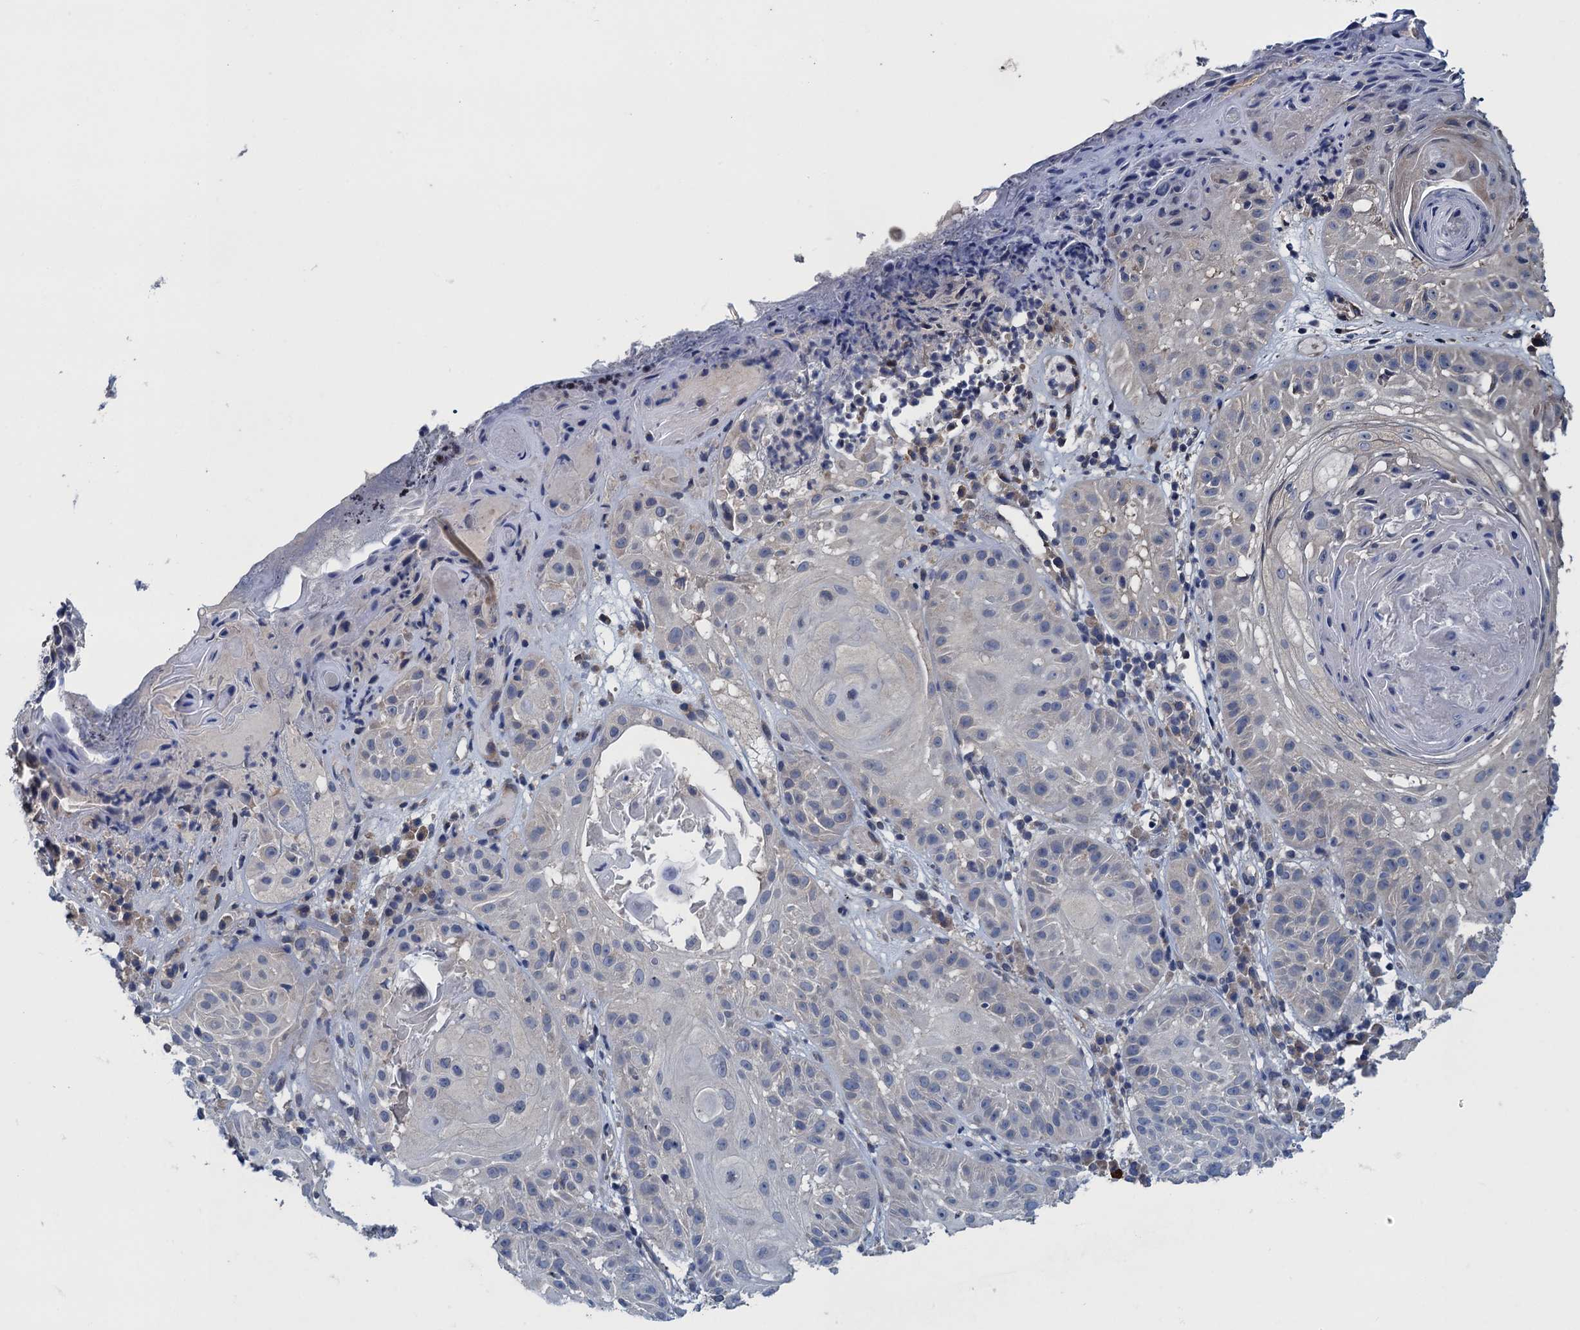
{"staining": {"intensity": "negative", "quantity": "none", "location": "none"}, "tissue": "skin cancer", "cell_type": "Tumor cells", "image_type": "cancer", "snomed": [{"axis": "morphology", "description": "Normal tissue, NOS"}, {"axis": "morphology", "description": "Basal cell carcinoma"}, {"axis": "topography", "description": "Skin"}], "caption": "Immunohistochemistry of human skin basal cell carcinoma demonstrates no expression in tumor cells.", "gene": "CTU2", "patient": {"sex": "male", "age": 93}}